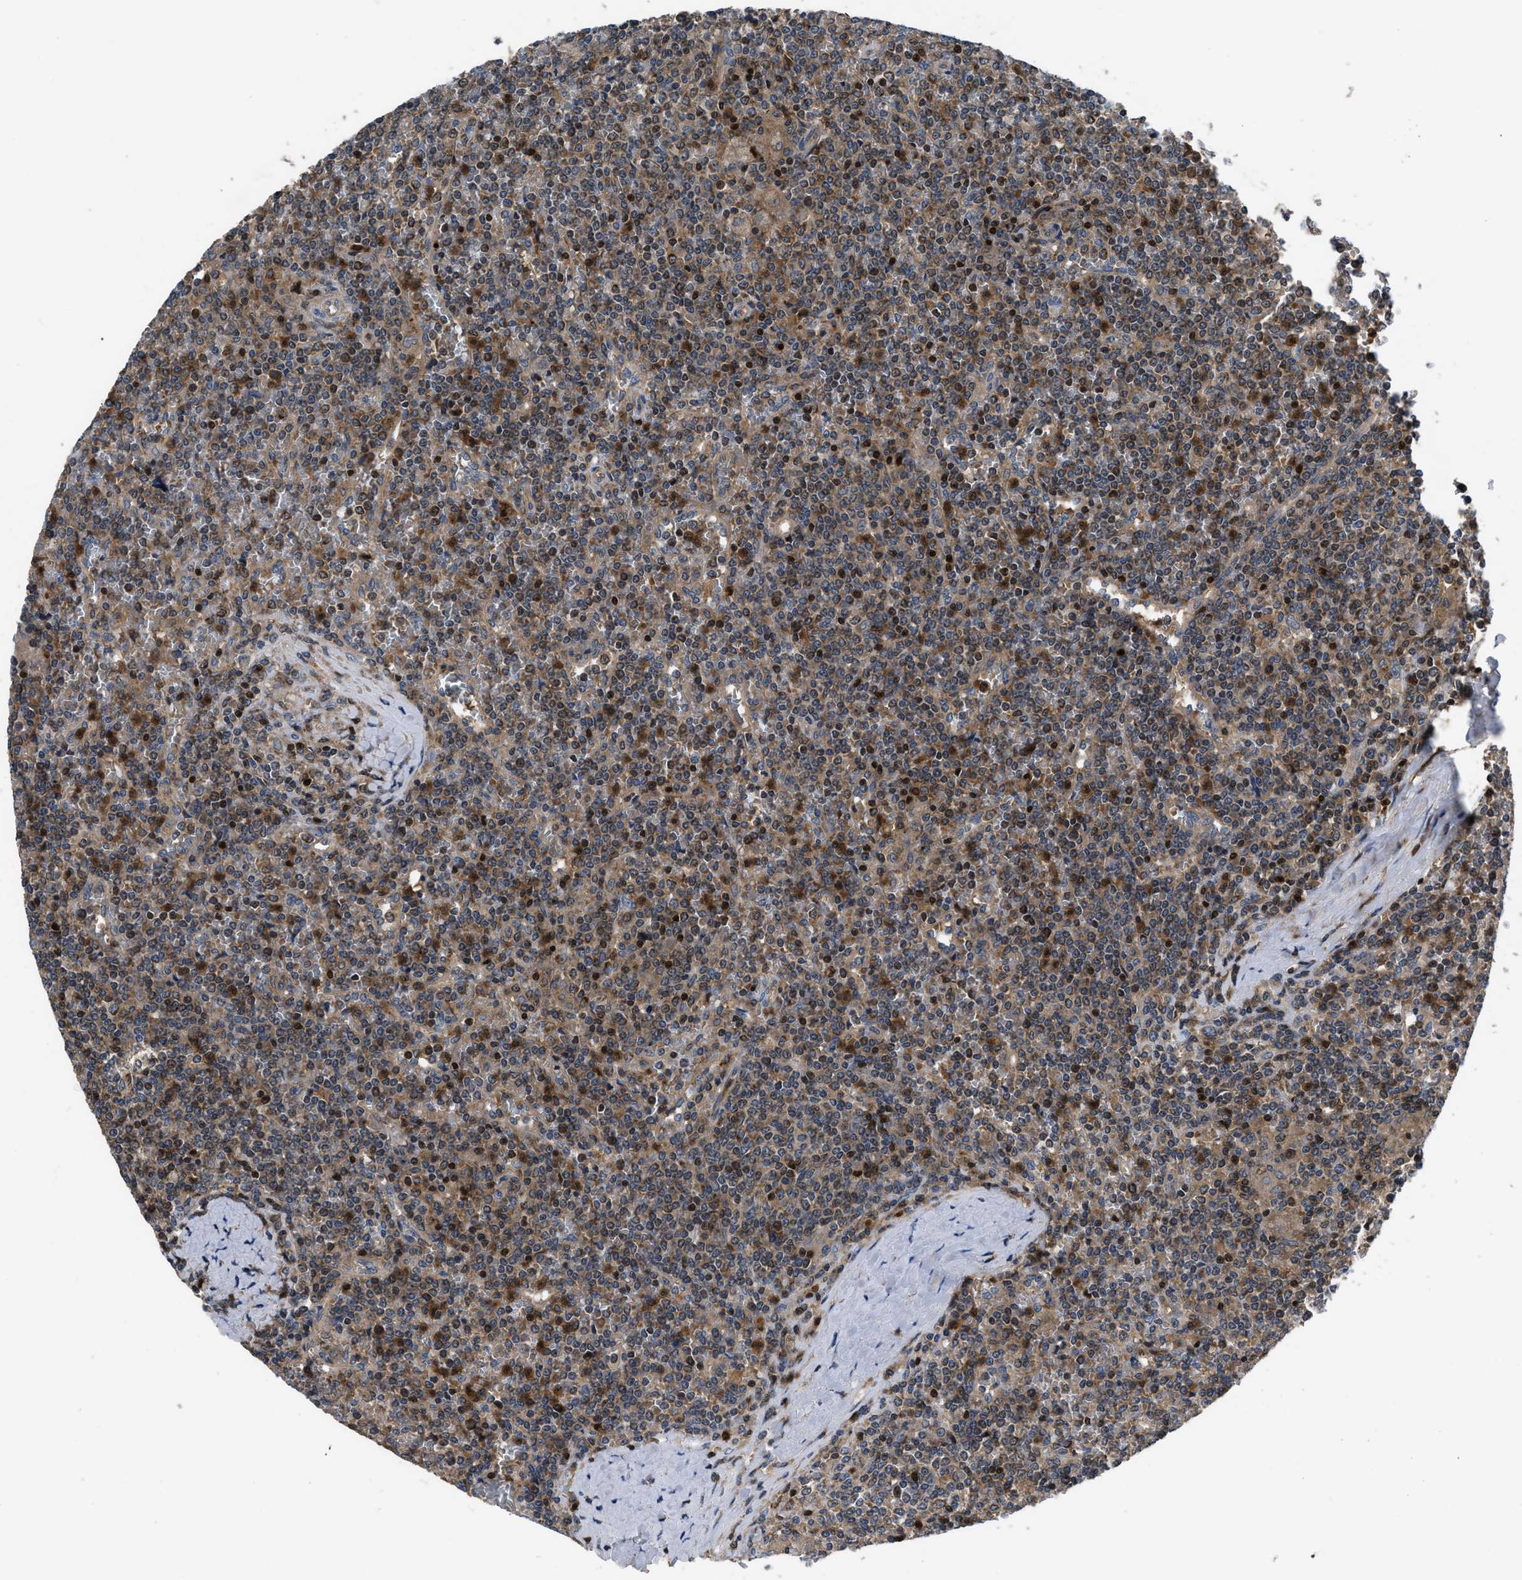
{"staining": {"intensity": "strong", "quantity": "25%-75%", "location": "cytoplasmic/membranous,nuclear"}, "tissue": "lymphoma", "cell_type": "Tumor cells", "image_type": "cancer", "snomed": [{"axis": "morphology", "description": "Malignant lymphoma, non-Hodgkin's type, Low grade"}, {"axis": "topography", "description": "Spleen"}], "caption": "Protein expression analysis of low-grade malignant lymphoma, non-Hodgkin's type displays strong cytoplasmic/membranous and nuclear expression in approximately 25%-75% of tumor cells. (DAB (3,3'-diaminobenzidine) = brown stain, brightfield microscopy at high magnification).", "gene": "YBEY", "patient": {"sex": "female", "age": 19}}